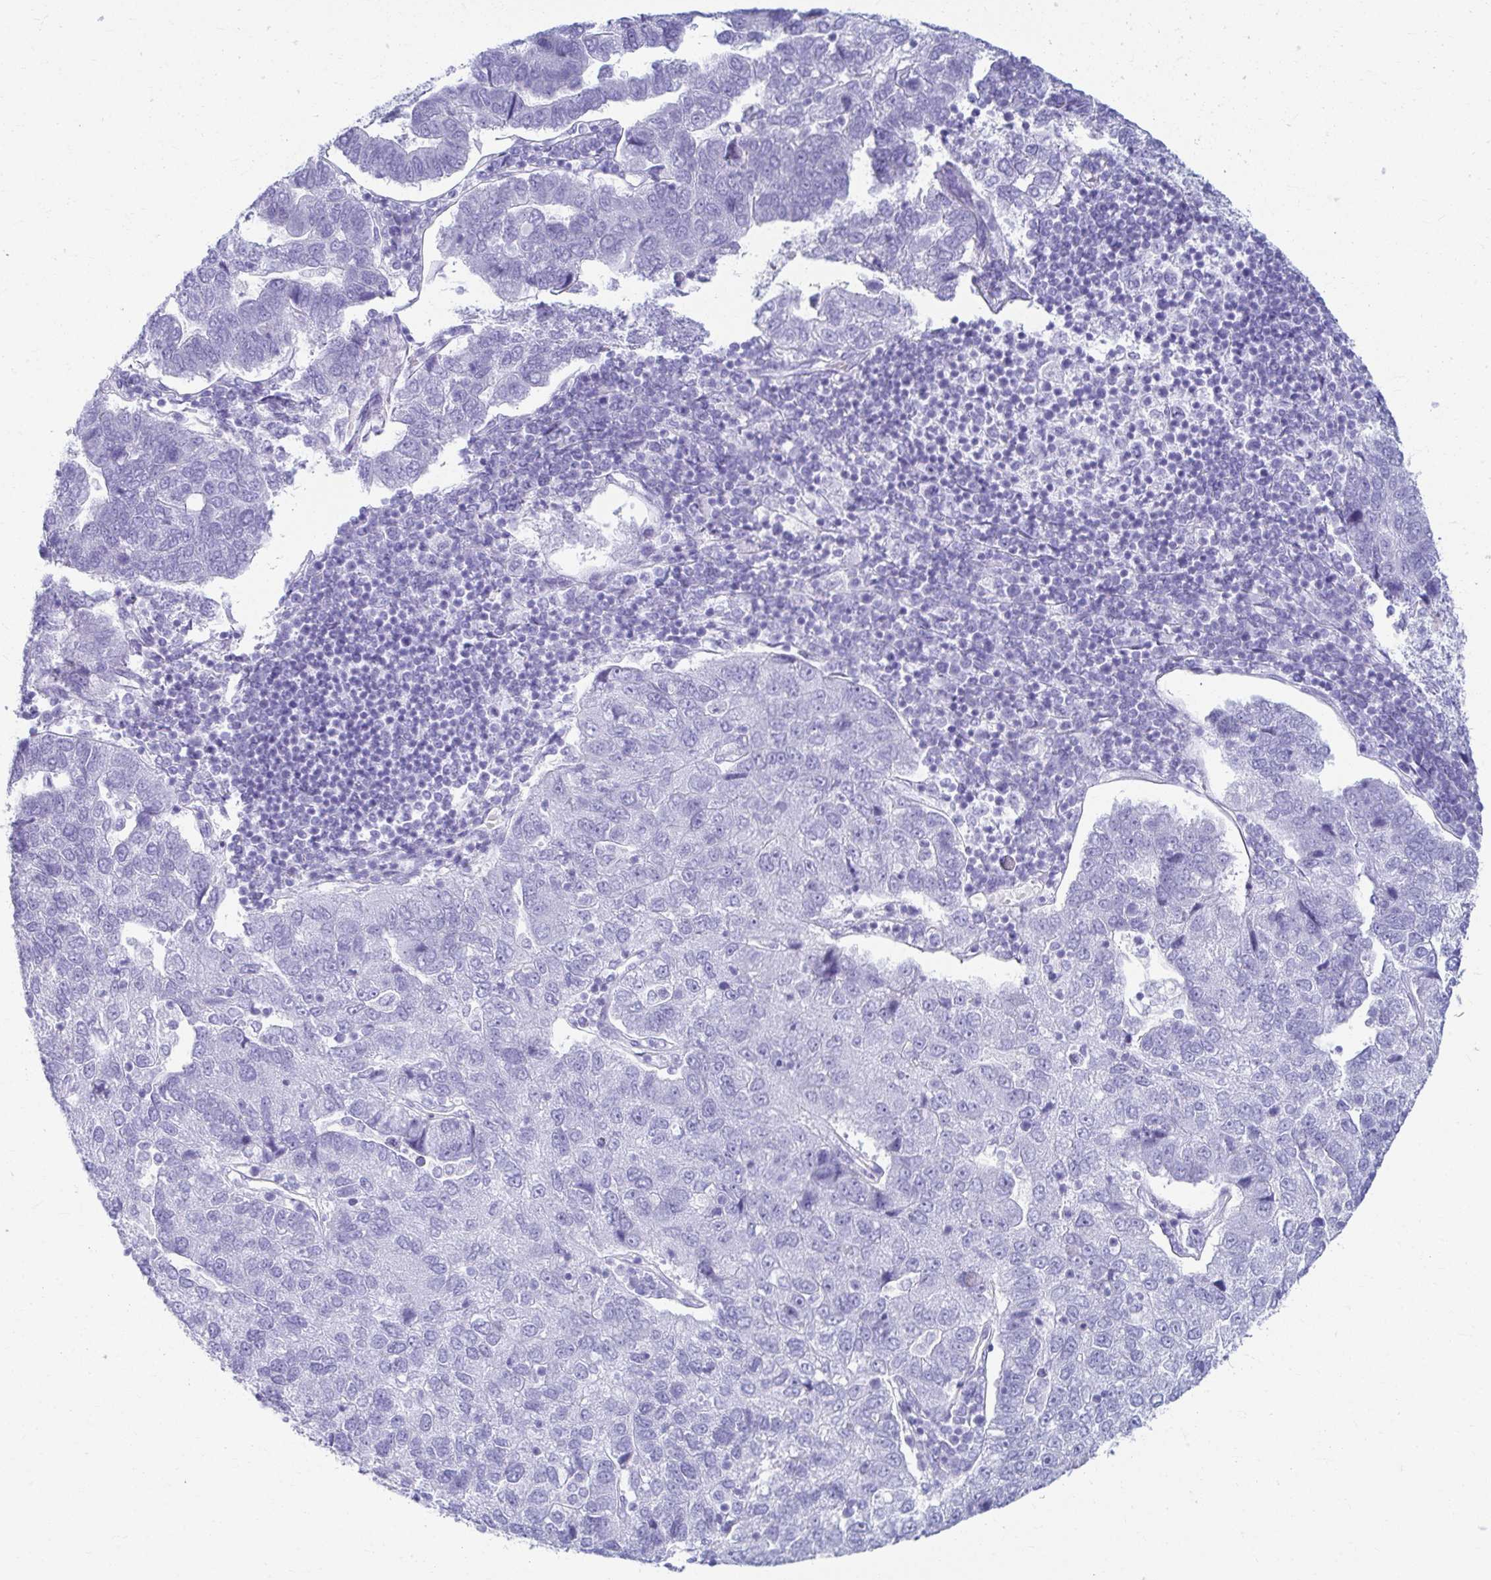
{"staining": {"intensity": "negative", "quantity": "none", "location": "none"}, "tissue": "pancreatic cancer", "cell_type": "Tumor cells", "image_type": "cancer", "snomed": [{"axis": "morphology", "description": "Adenocarcinoma, NOS"}, {"axis": "topography", "description": "Pancreas"}], "caption": "Pancreatic adenocarcinoma stained for a protein using IHC exhibits no positivity tumor cells.", "gene": "ATP4B", "patient": {"sex": "female", "age": 61}}